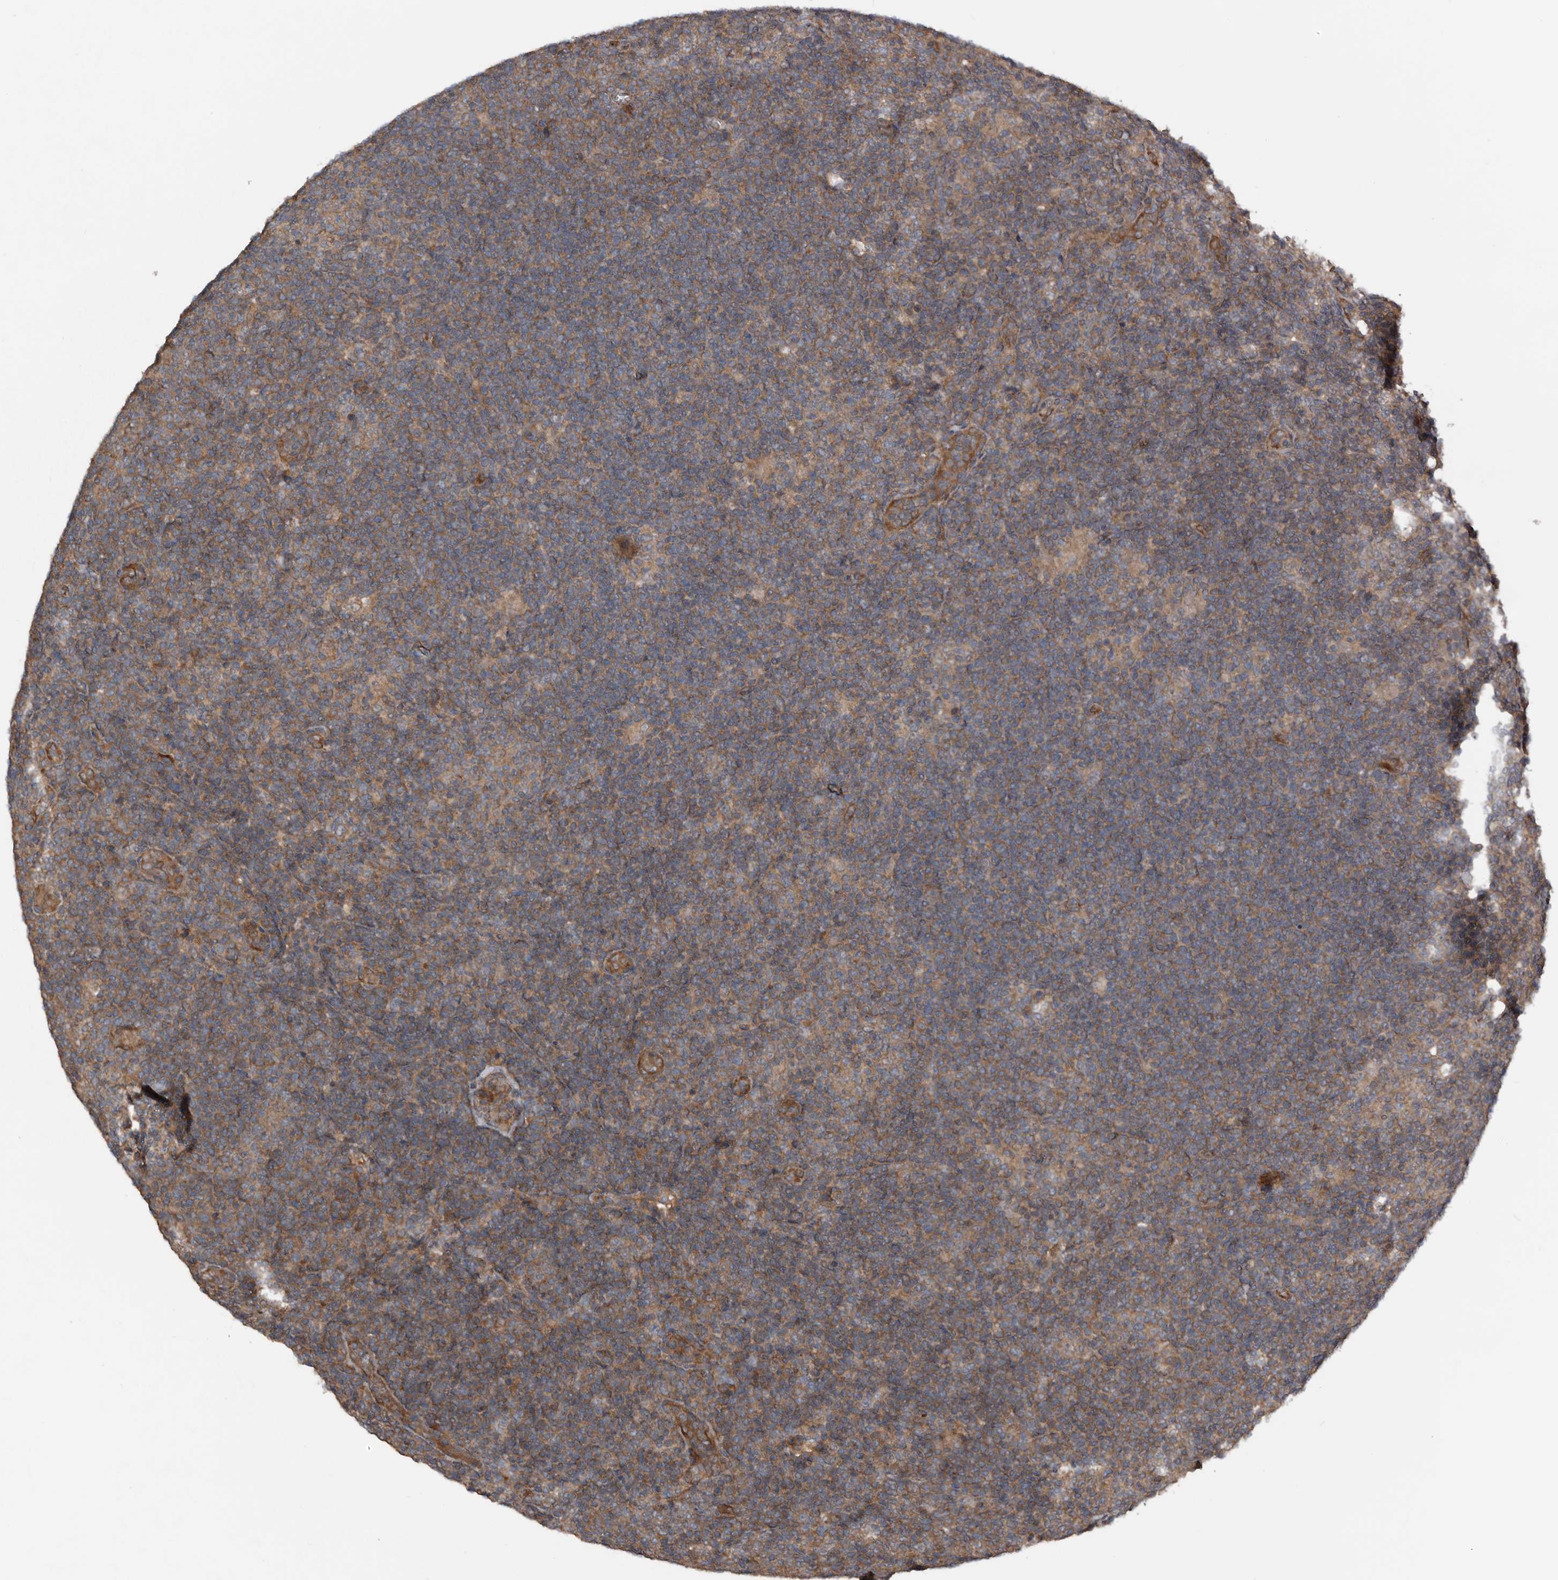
{"staining": {"intensity": "negative", "quantity": "none", "location": "none"}, "tissue": "lymphoma", "cell_type": "Tumor cells", "image_type": "cancer", "snomed": [{"axis": "morphology", "description": "Hodgkin's disease, NOS"}, {"axis": "topography", "description": "Lymph node"}], "caption": "Tumor cells are negative for brown protein staining in Hodgkin's disease.", "gene": "DNAJB4", "patient": {"sex": "female", "age": 57}}